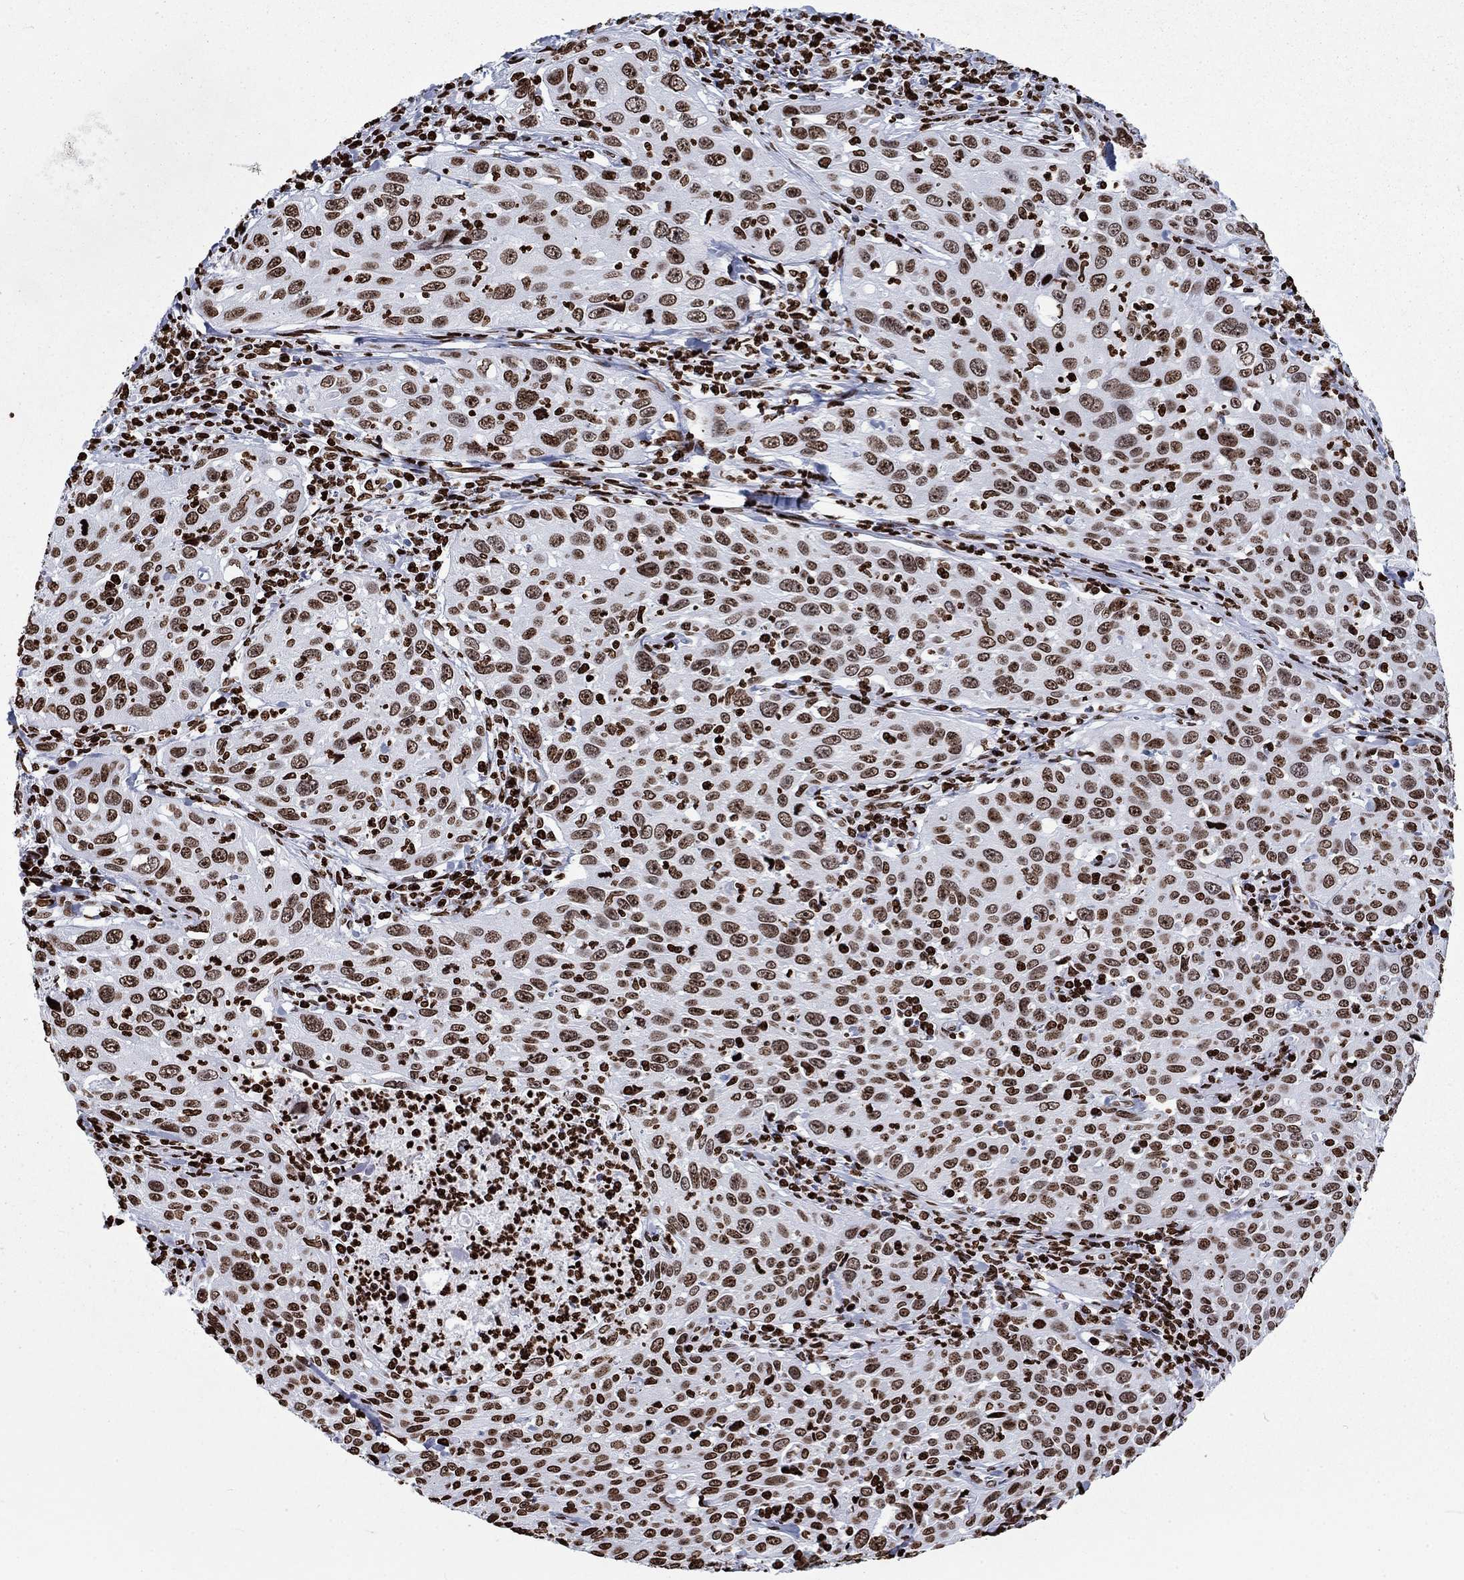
{"staining": {"intensity": "moderate", "quantity": ">75%", "location": "nuclear"}, "tissue": "cervical cancer", "cell_type": "Tumor cells", "image_type": "cancer", "snomed": [{"axis": "morphology", "description": "Squamous cell carcinoma, NOS"}, {"axis": "topography", "description": "Cervix"}], "caption": "DAB immunohistochemical staining of human cervical cancer demonstrates moderate nuclear protein expression in about >75% of tumor cells.", "gene": "H1-5", "patient": {"sex": "female", "age": 26}}